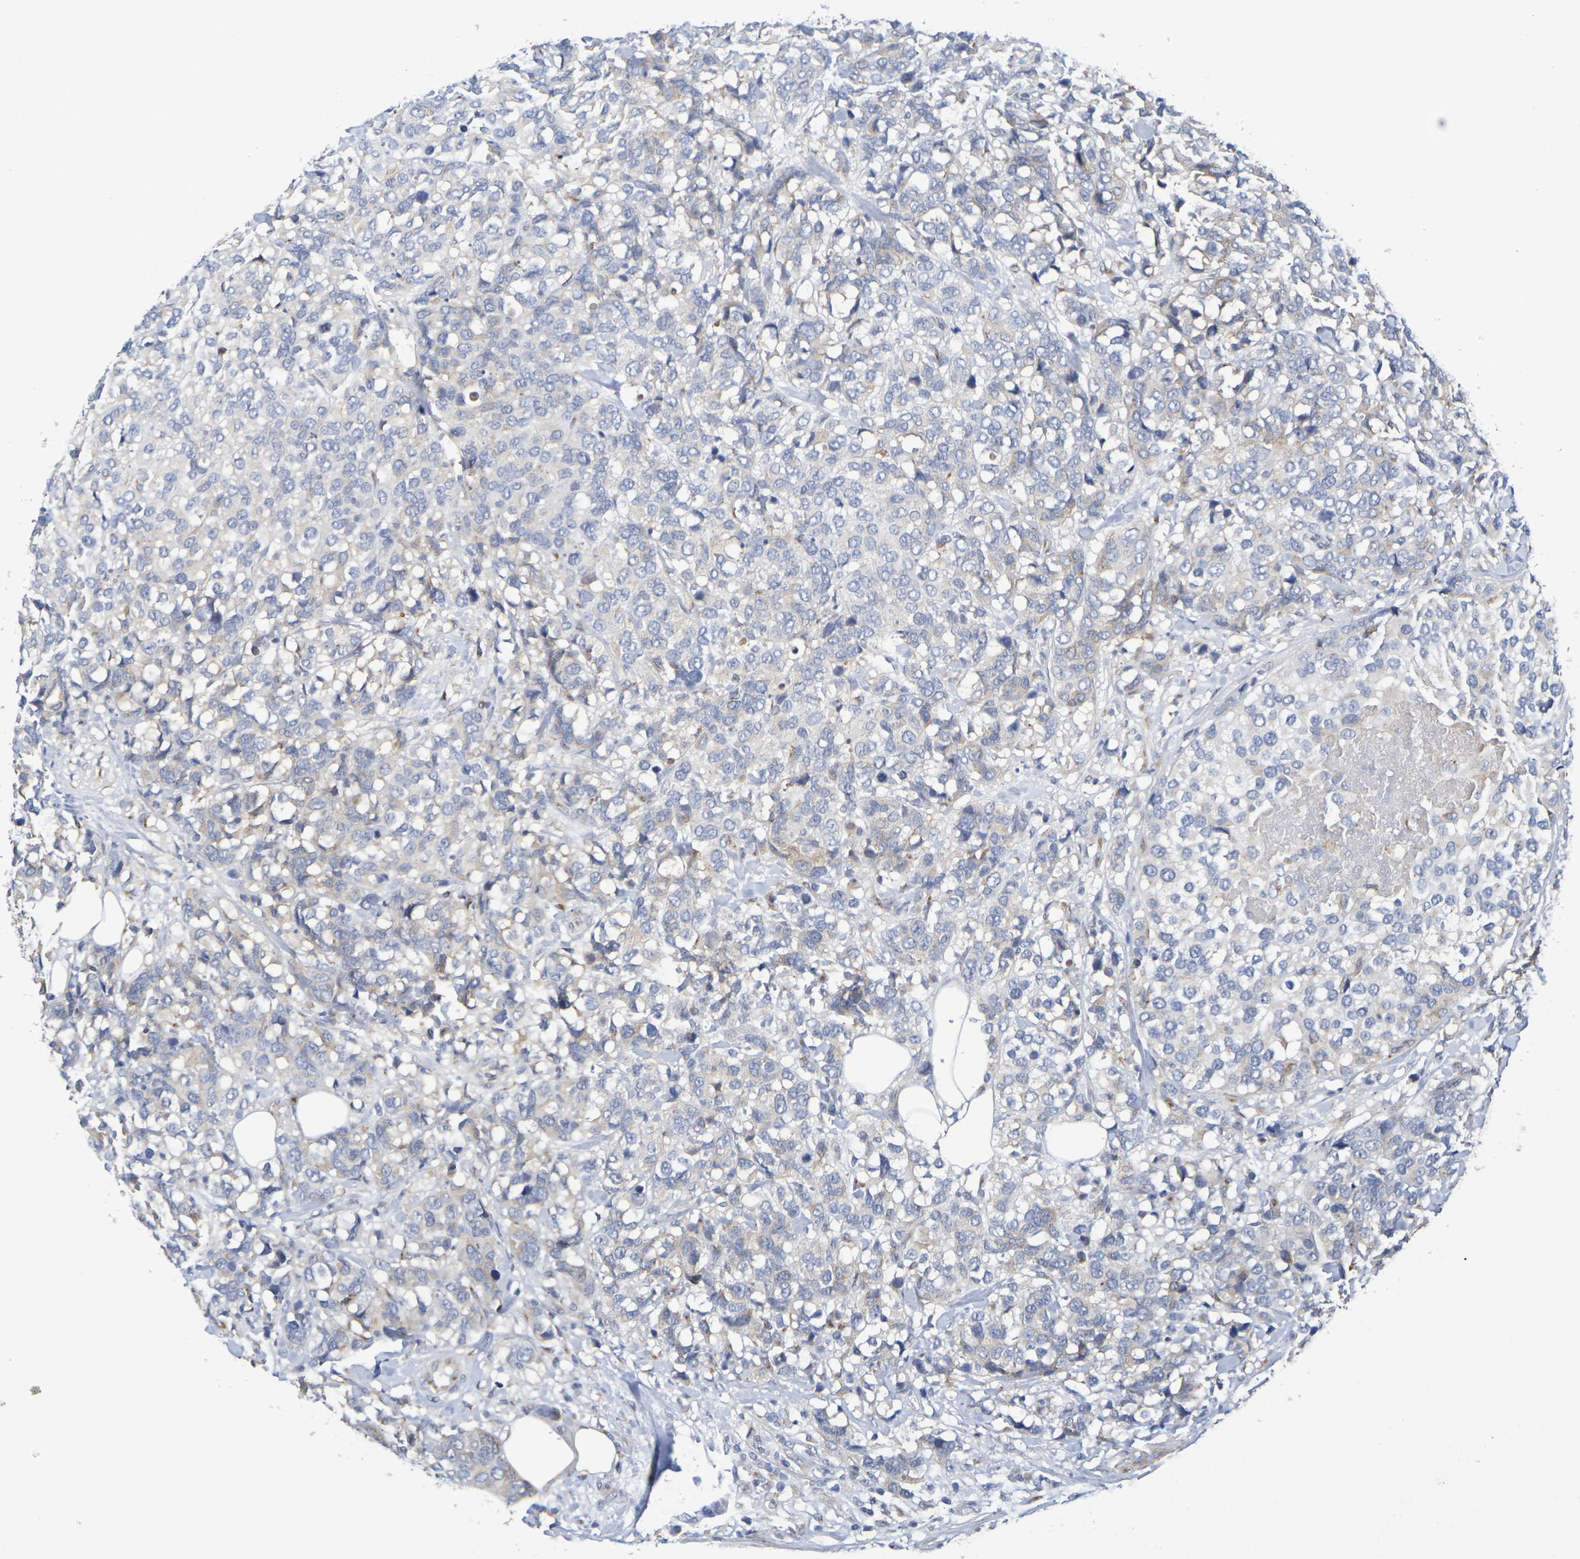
{"staining": {"intensity": "weak", "quantity": "<25%", "location": "cytoplasmic/membranous"}, "tissue": "breast cancer", "cell_type": "Tumor cells", "image_type": "cancer", "snomed": [{"axis": "morphology", "description": "Lobular carcinoma"}, {"axis": "topography", "description": "Breast"}], "caption": "Immunohistochemistry (IHC) of lobular carcinoma (breast) reveals no positivity in tumor cells.", "gene": "DCP2", "patient": {"sex": "female", "age": 59}}